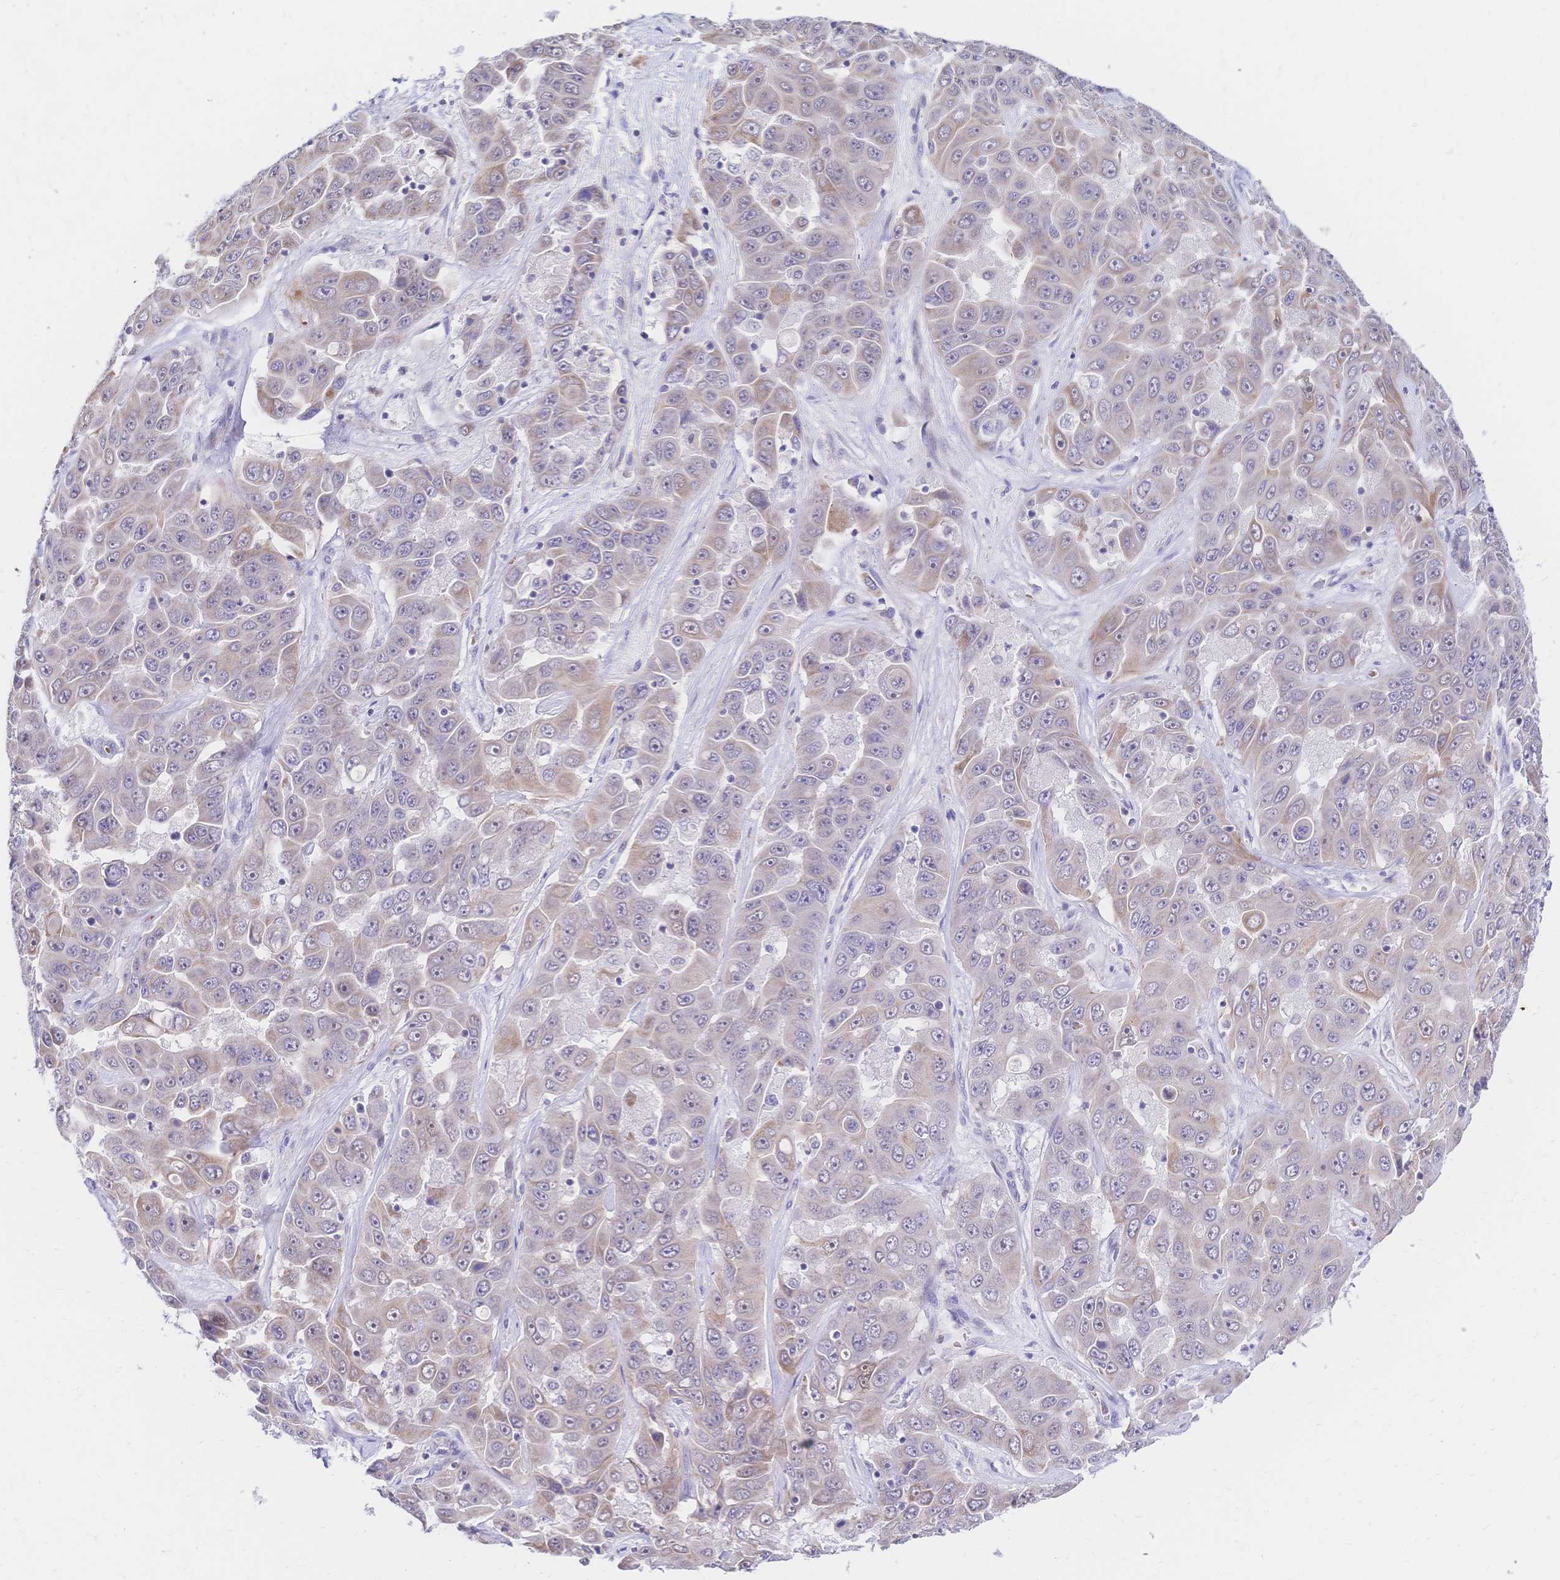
{"staining": {"intensity": "weak", "quantity": "25%-75%", "location": "cytoplasmic/membranous"}, "tissue": "liver cancer", "cell_type": "Tumor cells", "image_type": "cancer", "snomed": [{"axis": "morphology", "description": "Cholangiocarcinoma"}, {"axis": "topography", "description": "Liver"}], "caption": "Liver cholangiocarcinoma stained for a protein (brown) reveals weak cytoplasmic/membranous positive positivity in approximately 25%-75% of tumor cells.", "gene": "CLEC18B", "patient": {"sex": "female", "age": 52}}